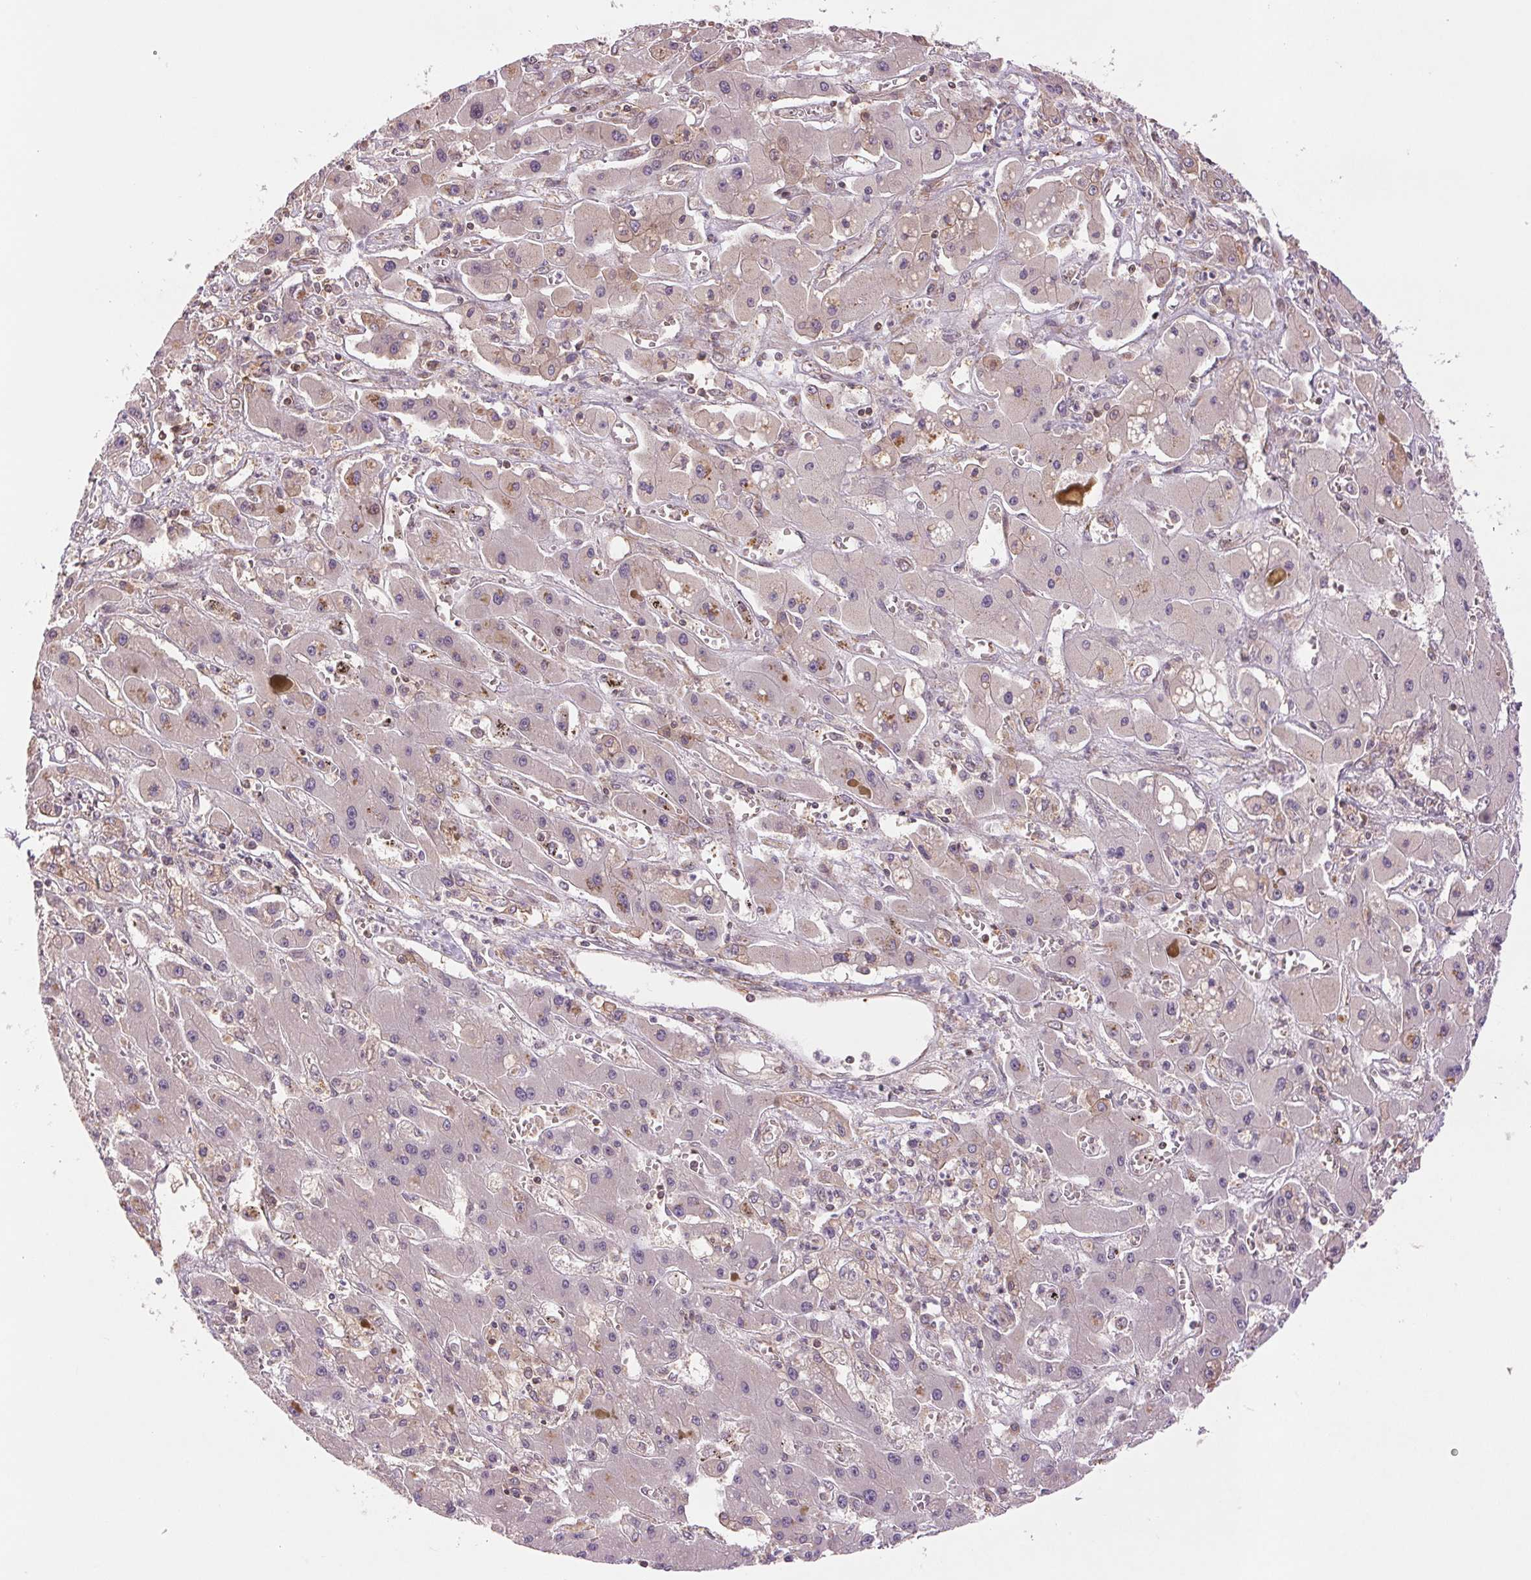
{"staining": {"intensity": "weak", "quantity": "<25%", "location": "cytoplasmic/membranous"}, "tissue": "liver cancer", "cell_type": "Tumor cells", "image_type": "cancer", "snomed": [{"axis": "morphology", "description": "Cholangiocarcinoma"}, {"axis": "topography", "description": "Liver"}], "caption": "The histopathology image exhibits no staining of tumor cells in liver cancer (cholangiocarcinoma).", "gene": "BTF3L4", "patient": {"sex": "male", "age": 67}}